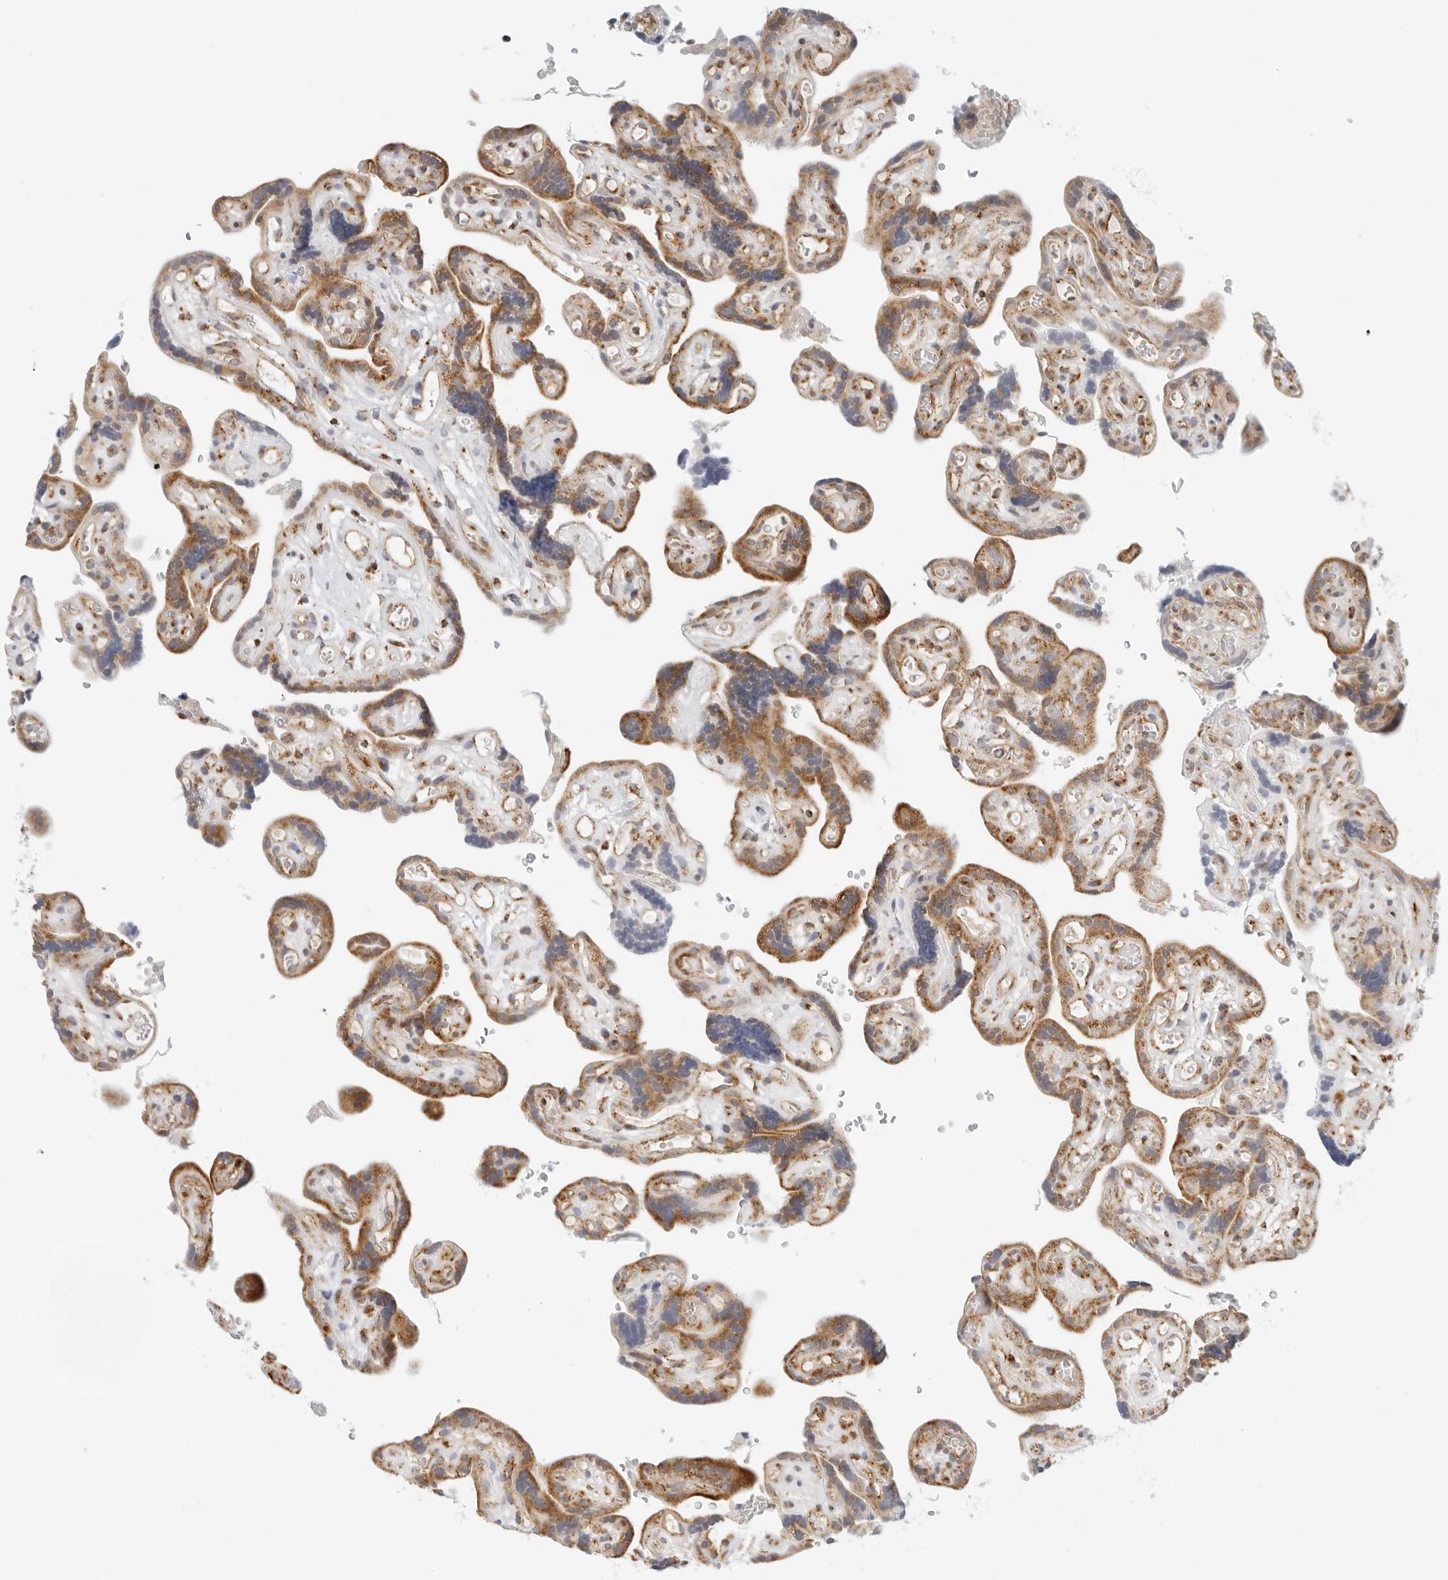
{"staining": {"intensity": "strong", "quantity": ">75%", "location": "cytoplasmic/membranous"}, "tissue": "placenta", "cell_type": "Decidual cells", "image_type": "normal", "snomed": [{"axis": "morphology", "description": "Normal tissue, NOS"}, {"axis": "topography", "description": "Placenta"}], "caption": "Normal placenta demonstrates strong cytoplasmic/membranous expression in about >75% of decidual cells The staining was performed using DAB (3,3'-diaminobenzidine) to visualize the protein expression in brown, while the nuclei were stained in blue with hematoxylin (Magnification: 20x)..", "gene": "RC3H1", "patient": {"sex": "female", "age": 30}}